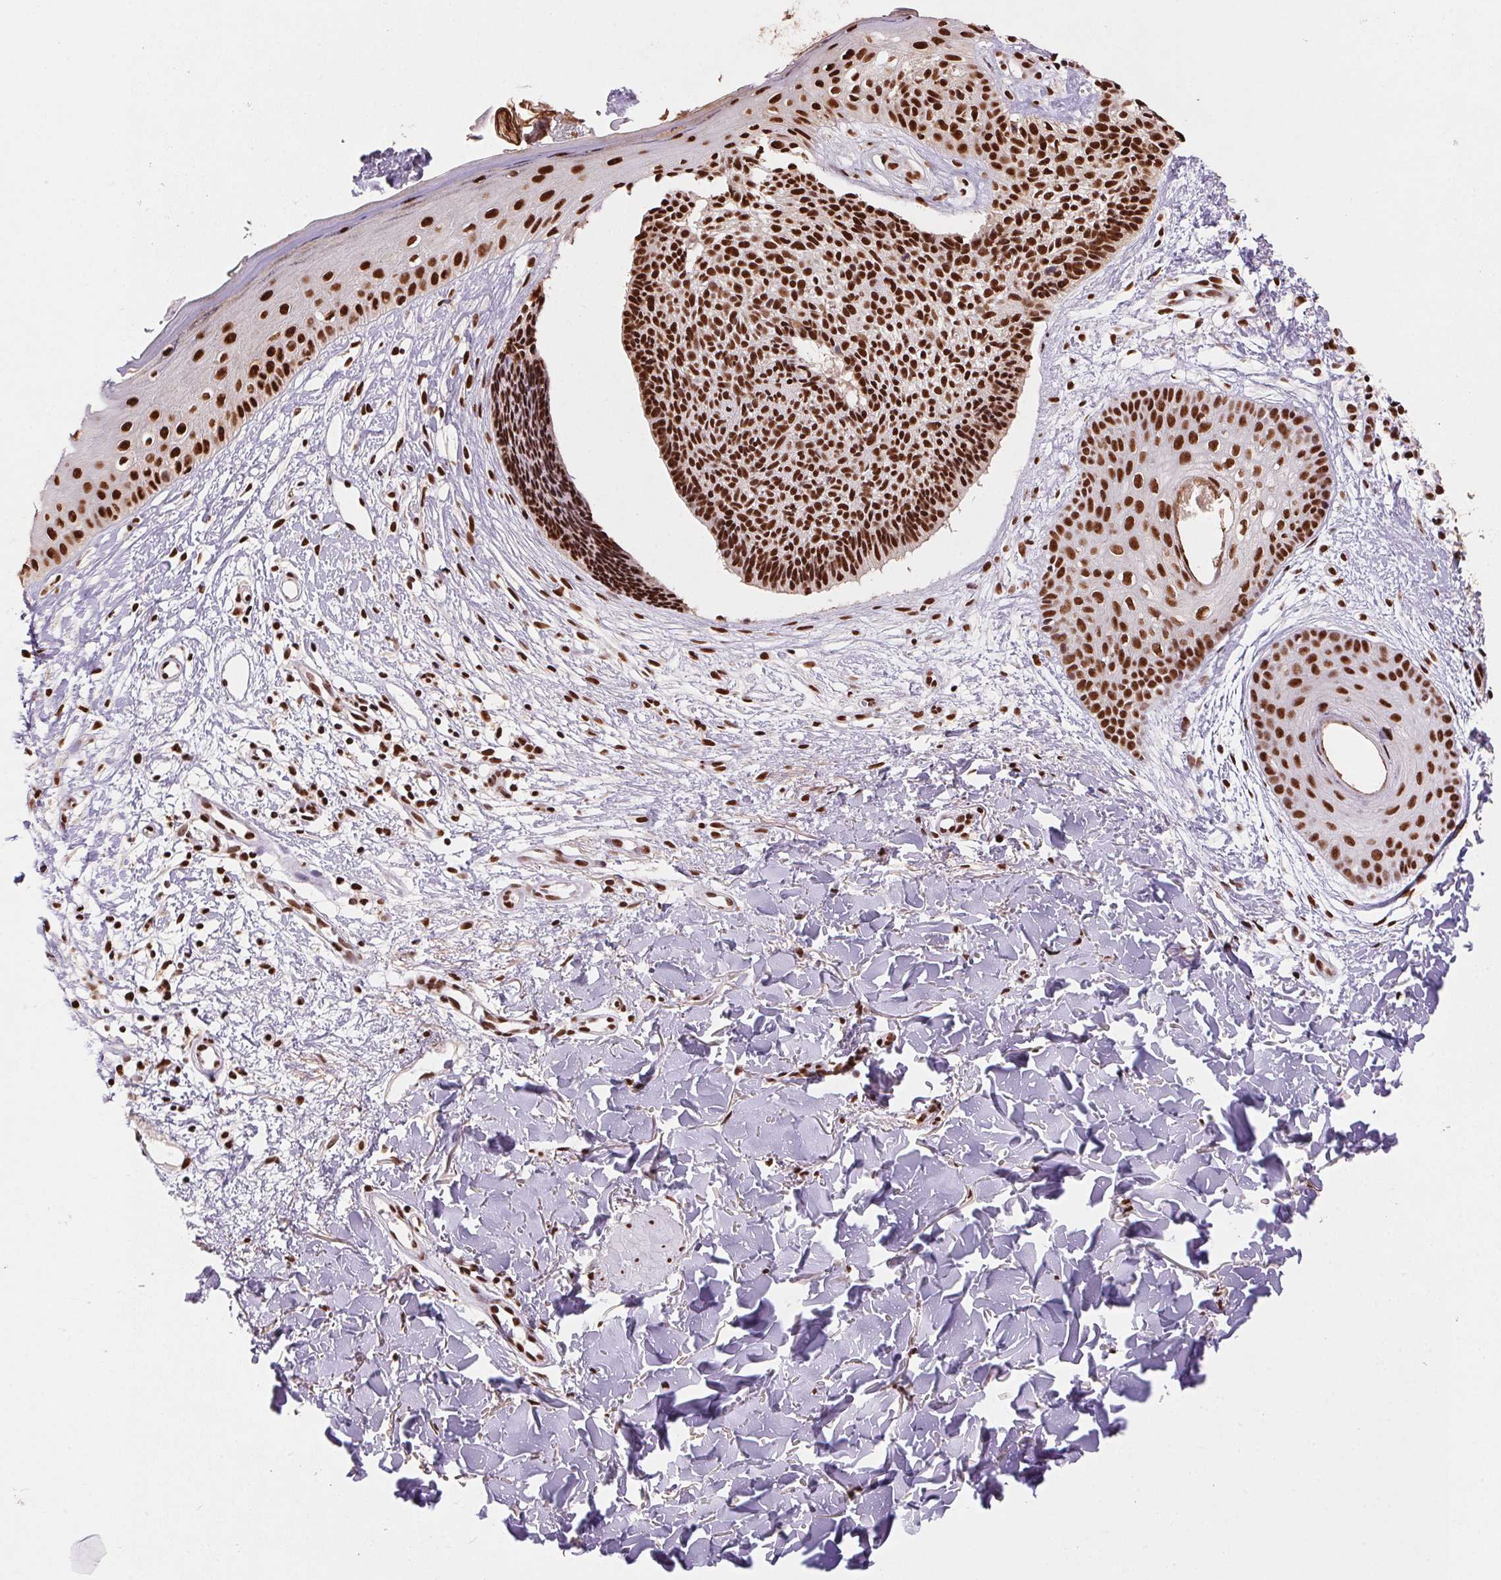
{"staining": {"intensity": "strong", "quantity": ">75%", "location": "nuclear"}, "tissue": "skin cancer", "cell_type": "Tumor cells", "image_type": "cancer", "snomed": [{"axis": "morphology", "description": "Basal cell carcinoma"}, {"axis": "topography", "description": "Skin"}], "caption": "High-power microscopy captured an IHC photomicrograph of skin cancer, revealing strong nuclear positivity in approximately >75% of tumor cells.", "gene": "SNRPG", "patient": {"sex": "male", "age": 51}}